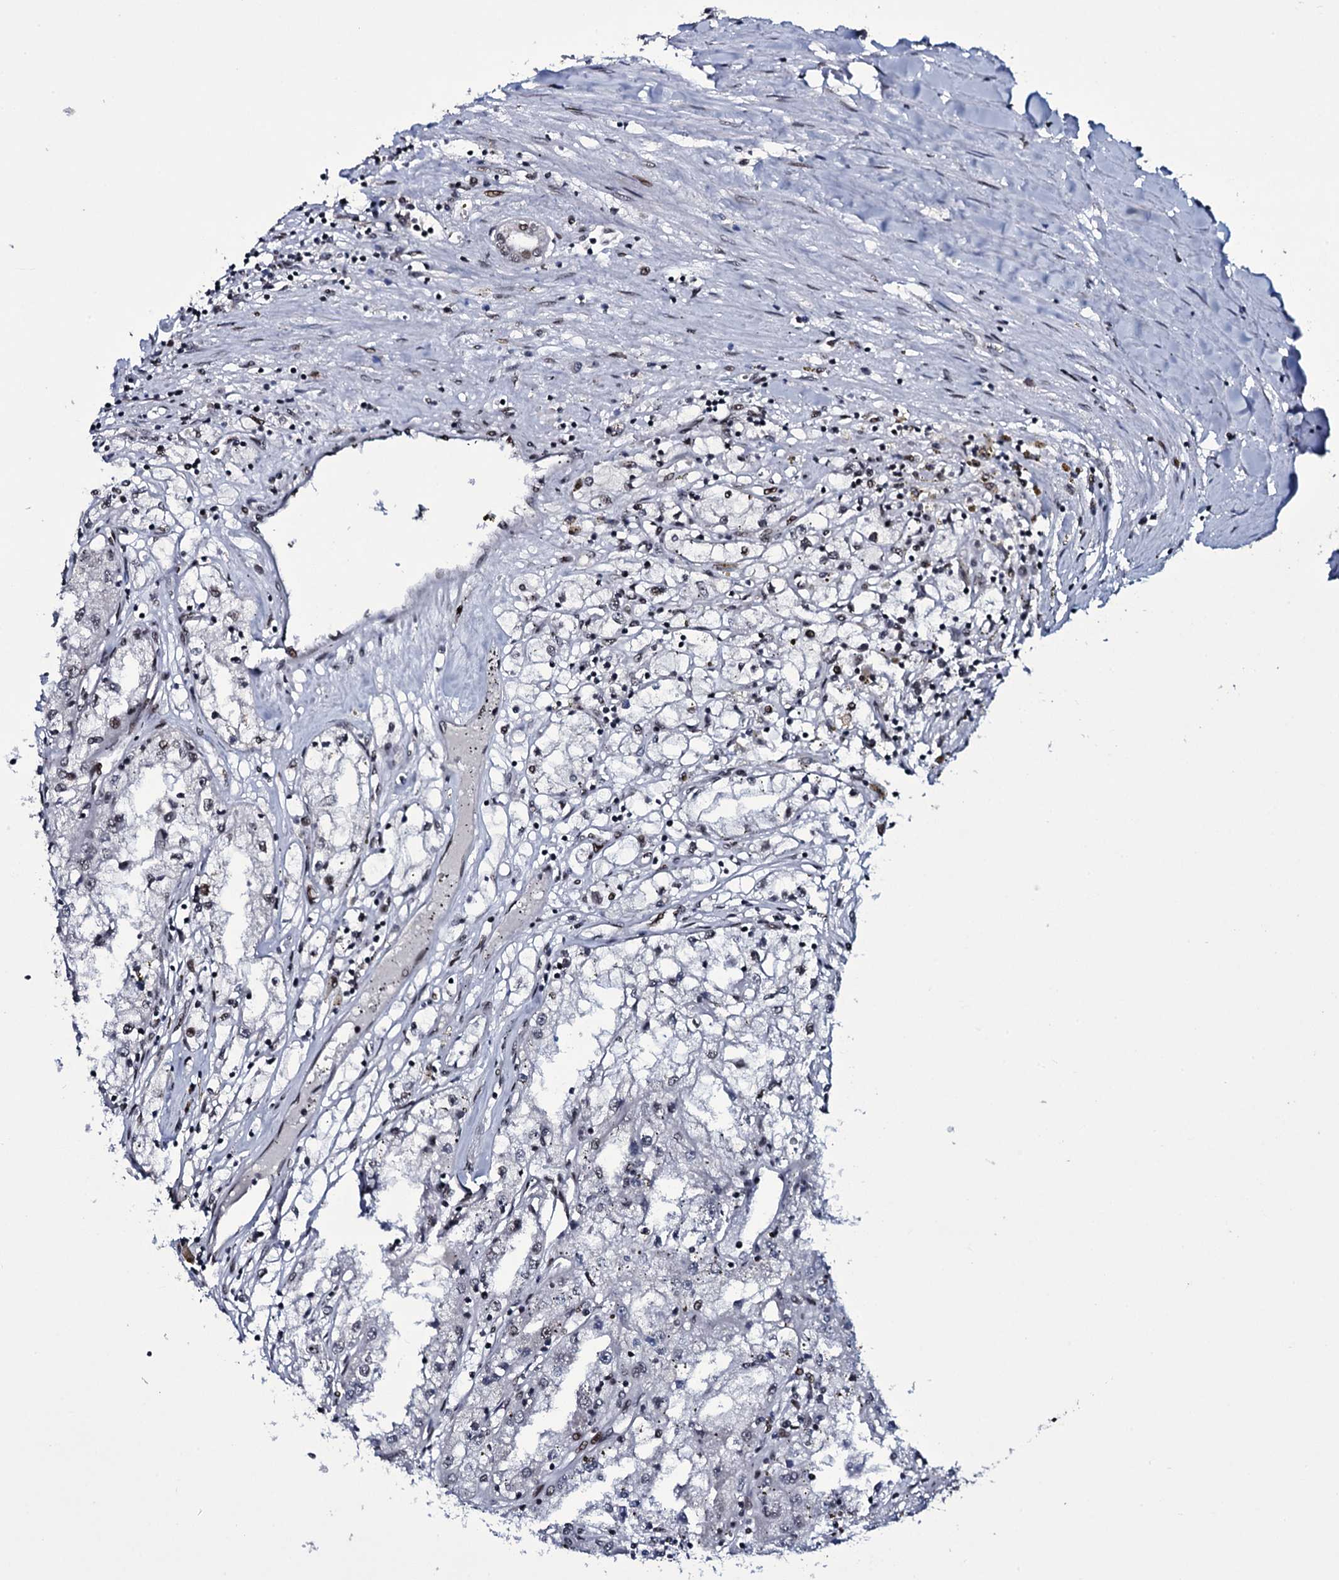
{"staining": {"intensity": "negative", "quantity": "none", "location": "none"}, "tissue": "renal cancer", "cell_type": "Tumor cells", "image_type": "cancer", "snomed": [{"axis": "morphology", "description": "Adenocarcinoma, NOS"}, {"axis": "topography", "description": "Kidney"}], "caption": "Immunohistochemical staining of adenocarcinoma (renal) displays no significant staining in tumor cells.", "gene": "ZMIZ2", "patient": {"sex": "male", "age": 56}}